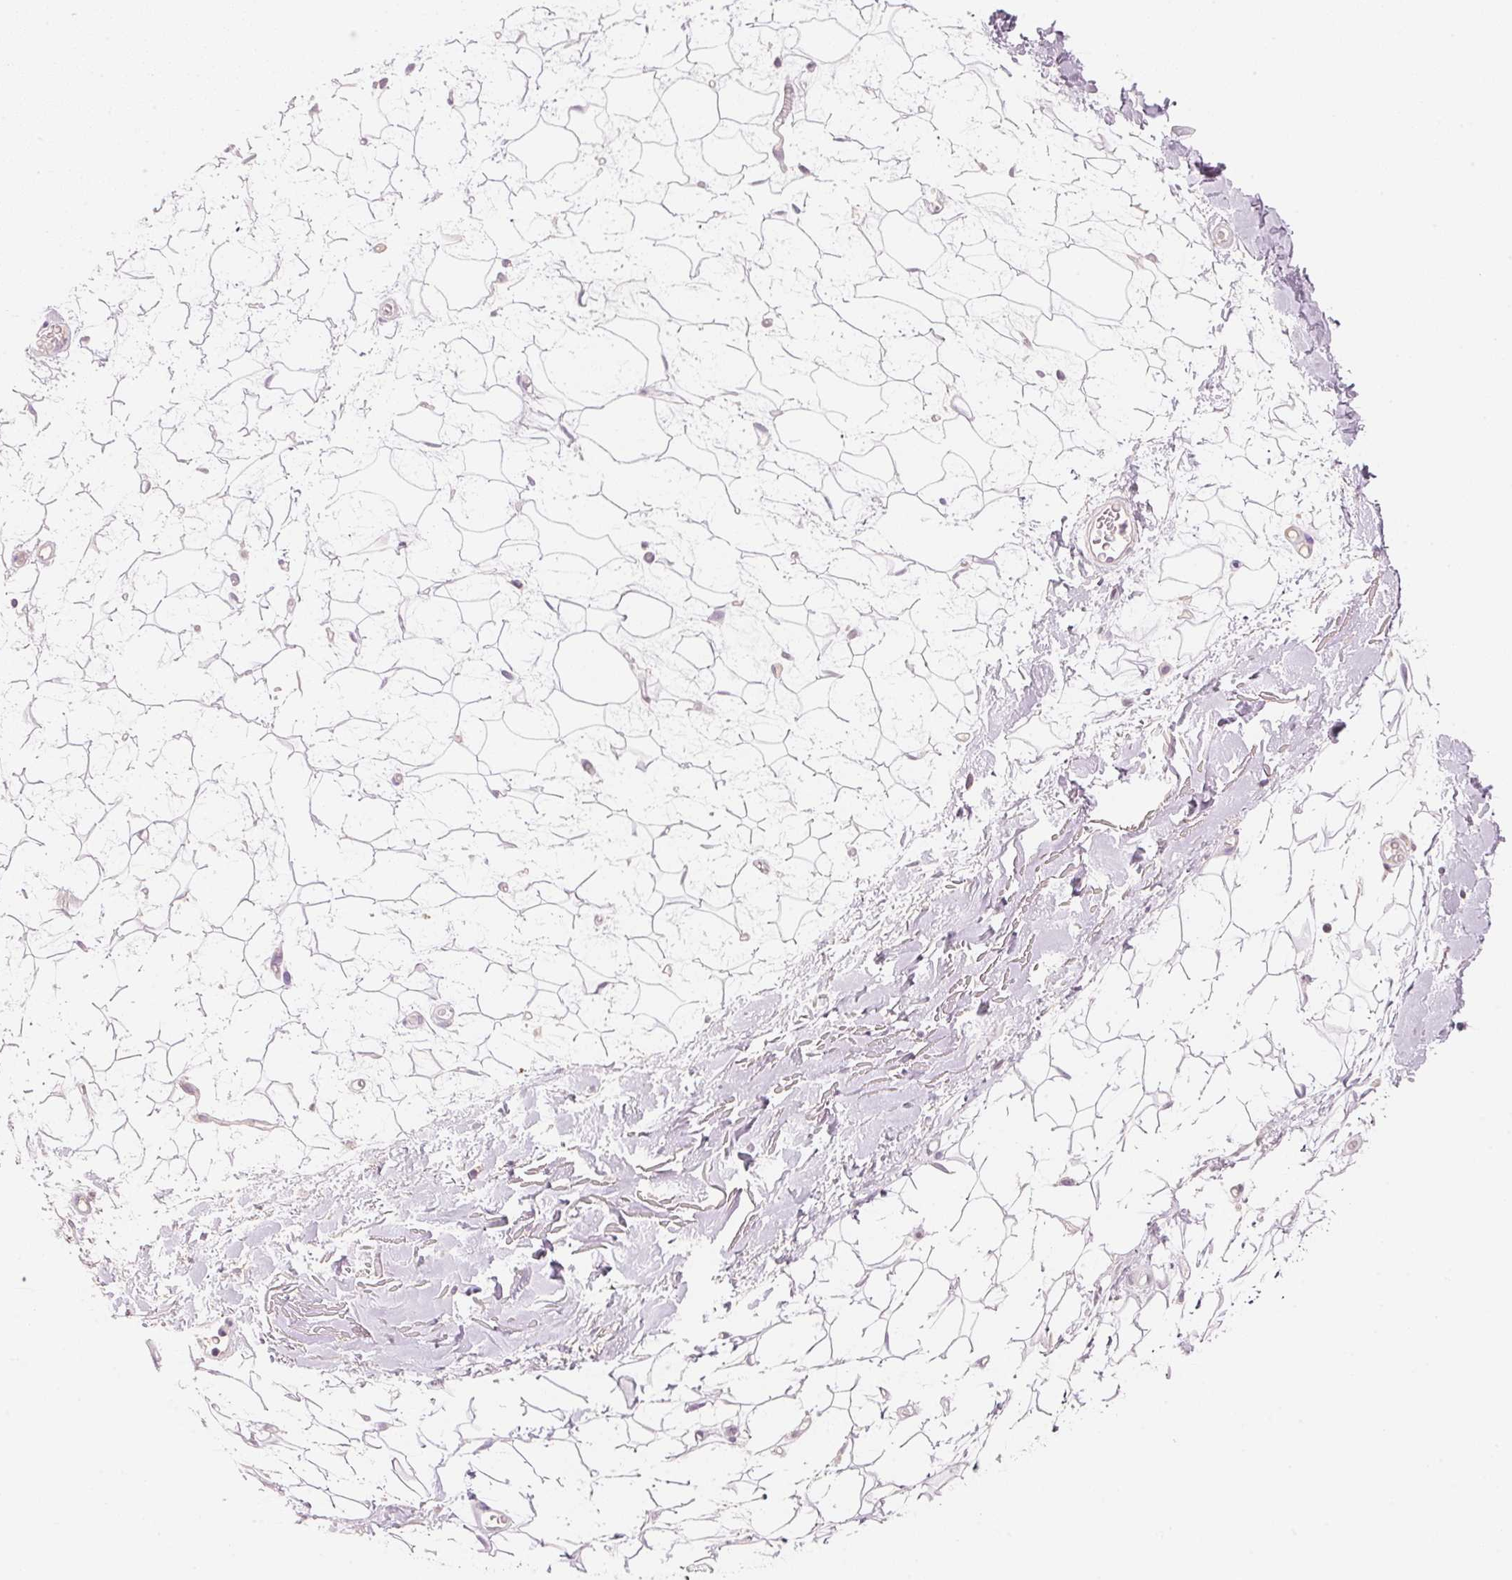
{"staining": {"intensity": "weak", "quantity": "<25%", "location": "cytoplasmic/membranous"}, "tissue": "adipose tissue", "cell_type": "Adipocytes", "image_type": "normal", "snomed": [{"axis": "morphology", "description": "Normal tissue, NOS"}, {"axis": "topography", "description": "Anal"}, {"axis": "topography", "description": "Peripheral nerve tissue"}], "caption": "The immunohistochemistry photomicrograph has no significant staining in adipocytes of adipose tissue.", "gene": "HOXB13", "patient": {"sex": "male", "age": 78}}